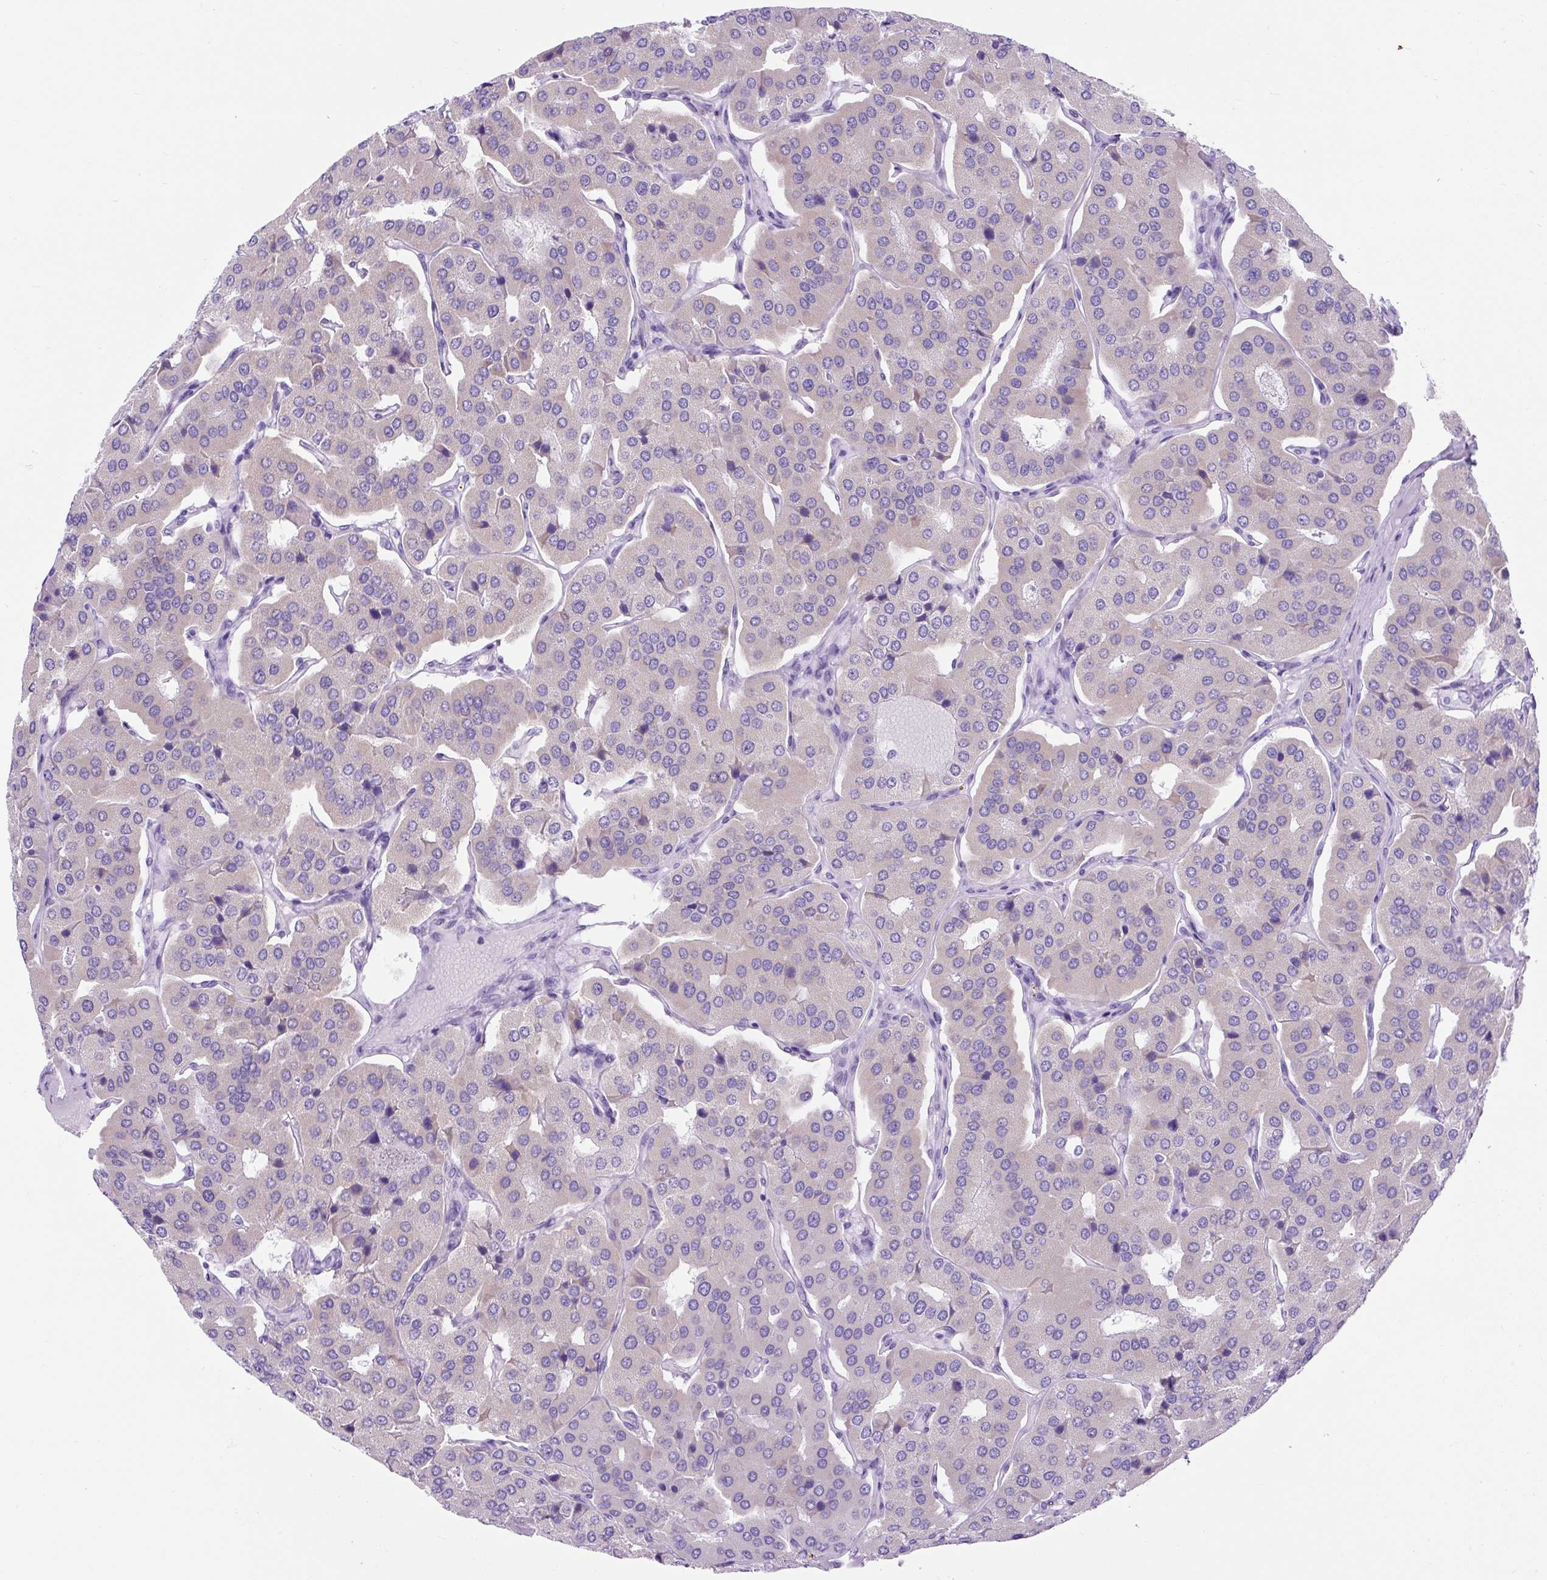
{"staining": {"intensity": "negative", "quantity": "none", "location": "none"}, "tissue": "parathyroid gland", "cell_type": "Glandular cells", "image_type": "normal", "snomed": [{"axis": "morphology", "description": "Normal tissue, NOS"}, {"axis": "morphology", "description": "Adenoma, NOS"}, {"axis": "topography", "description": "Parathyroid gland"}], "caption": "Immunohistochemistry (IHC) image of unremarkable human parathyroid gland stained for a protein (brown), which demonstrates no staining in glandular cells.", "gene": "KRT12", "patient": {"sex": "female", "age": 86}}